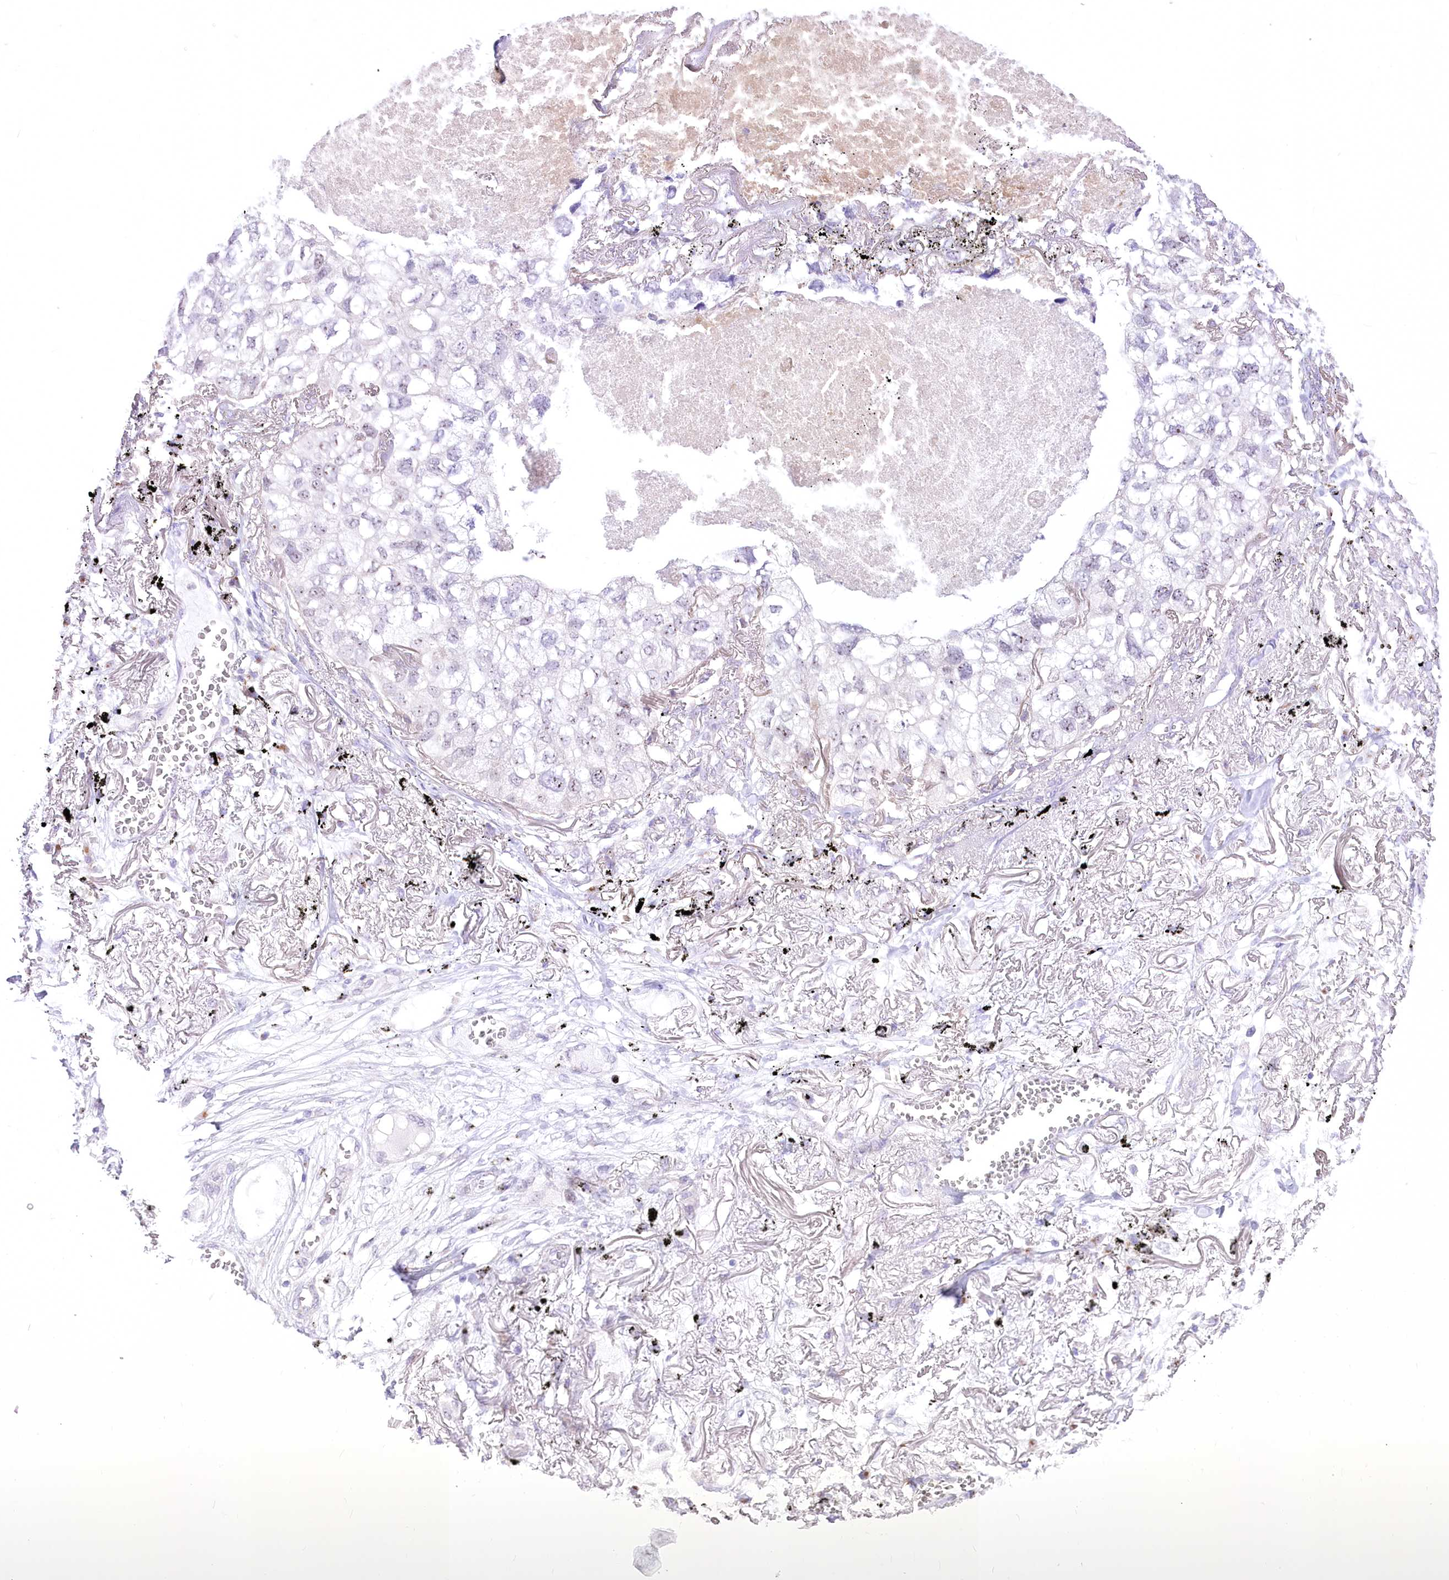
{"staining": {"intensity": "negative", "quantity": "none", "location": "none"}, "tissue": "lung cancer", "cell_type": "Tumor cells", "image_type": "cancer", "snomed": [{"axis": "morphology", "description": "Adenocarcinoma, NOS"}, {"axis": "topography", "description": "Lung"}], "caption": "Immunohistochemistry (IHC) micrograph of neoplastic tissue: lung cancer stained with DAB (3,3'-diaminobenzidine) exhibits no significant protein expression in tumor cells.", "gene": "BEND7", "patient": {"sex": "male", "age": 65}}